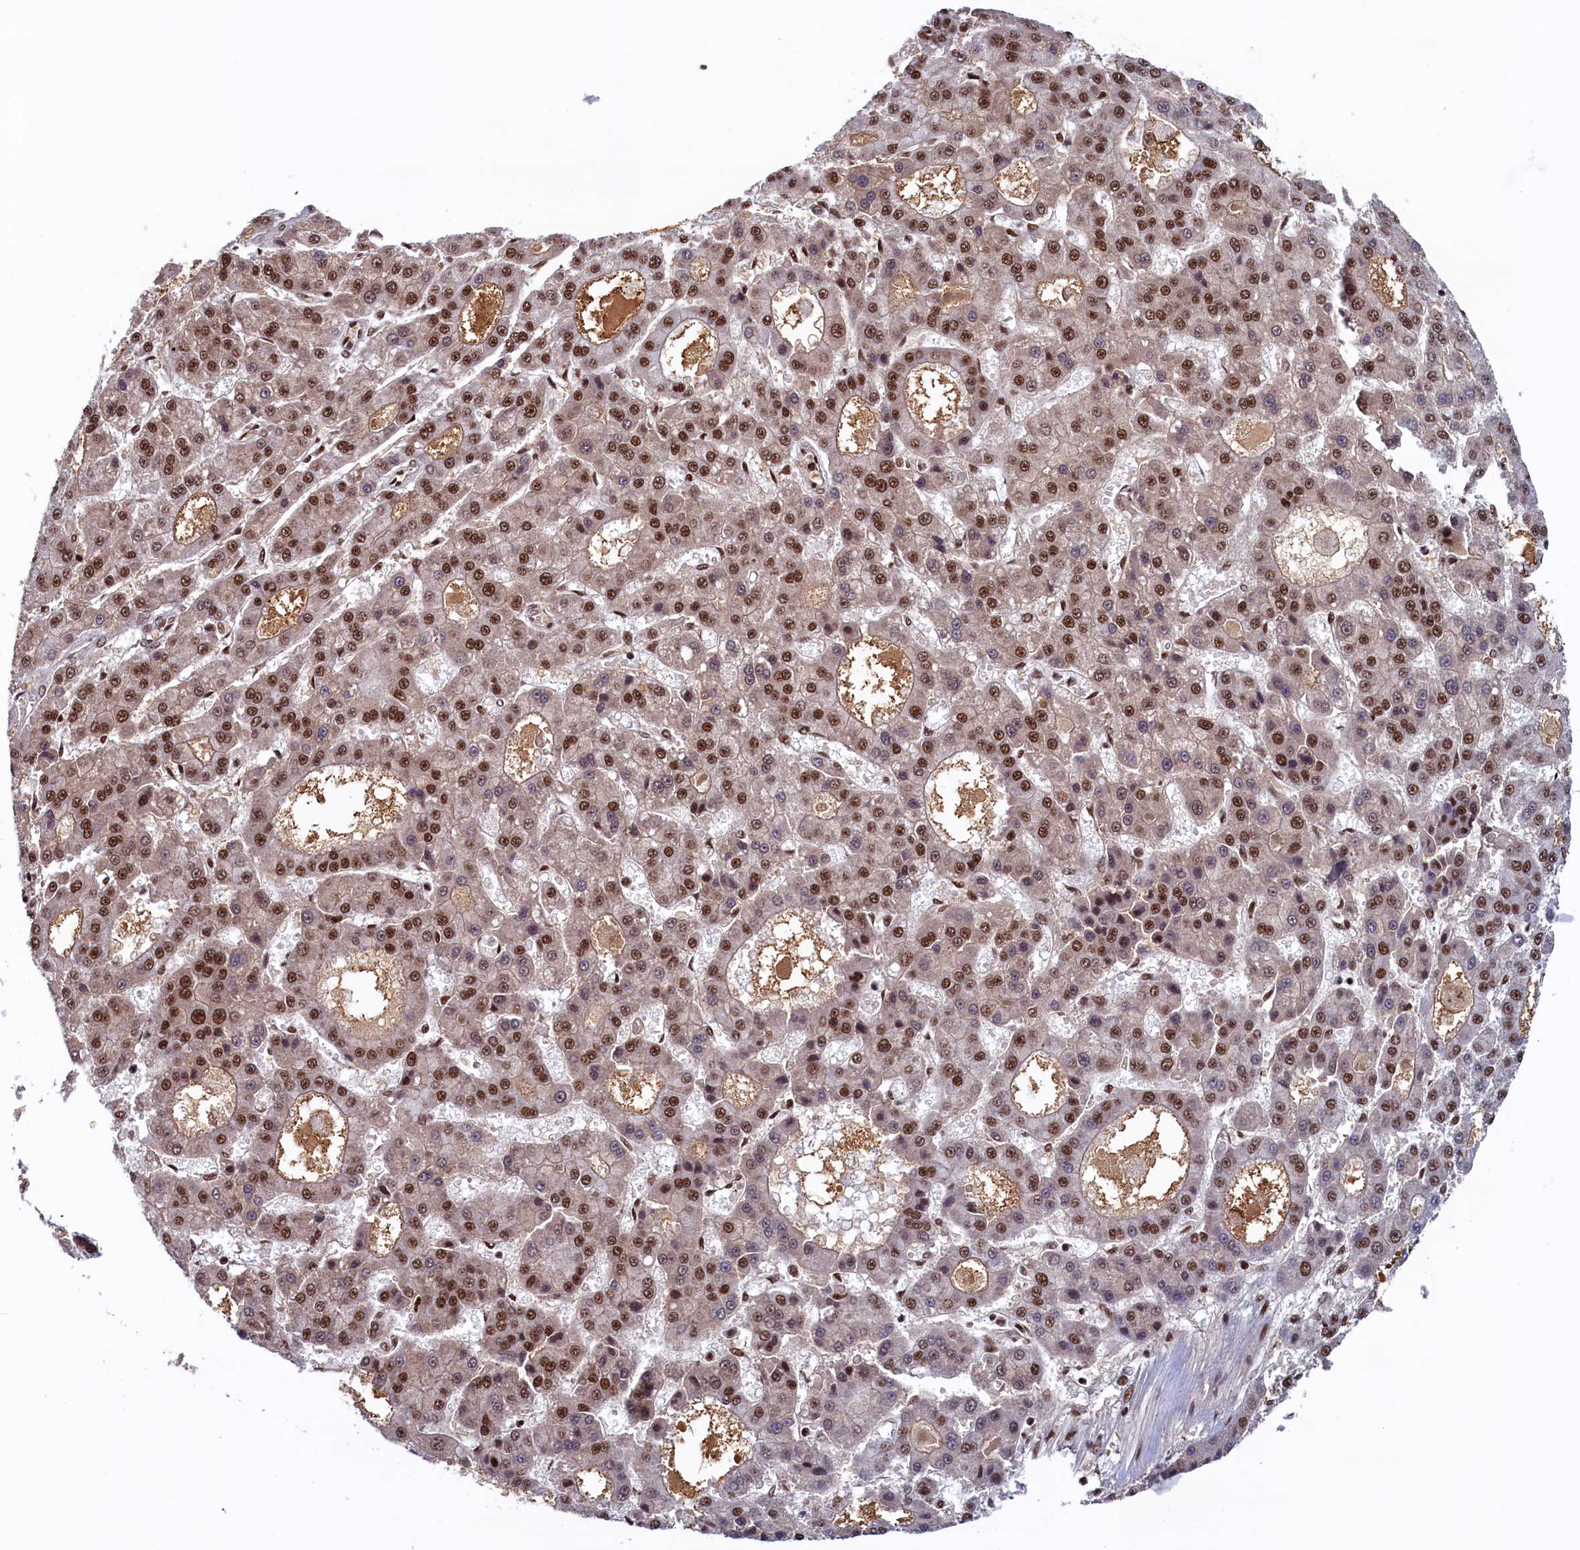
{"staining": {"intensity": "moderate", "quantity": ">75%", "location": "nuclear"}, "tissue": "liver cancer", "cell_type": "Tumor cells", "image_type": "cancer", "snomed": [{"axis": "morphology", "description": "Carcinoma, Hepatocellular, NOS"}, {"axis": "topography", "description": "Liver"}], "caption": "Liver cancer (hepatocellular carcinoma) was stained to show a protein in brown. There is medium levels of moderate nuclear positivity in approximately >75% of tumor cells.", "gene": "ZC3H18", "patient": {"sex": "male", "age": 70}}